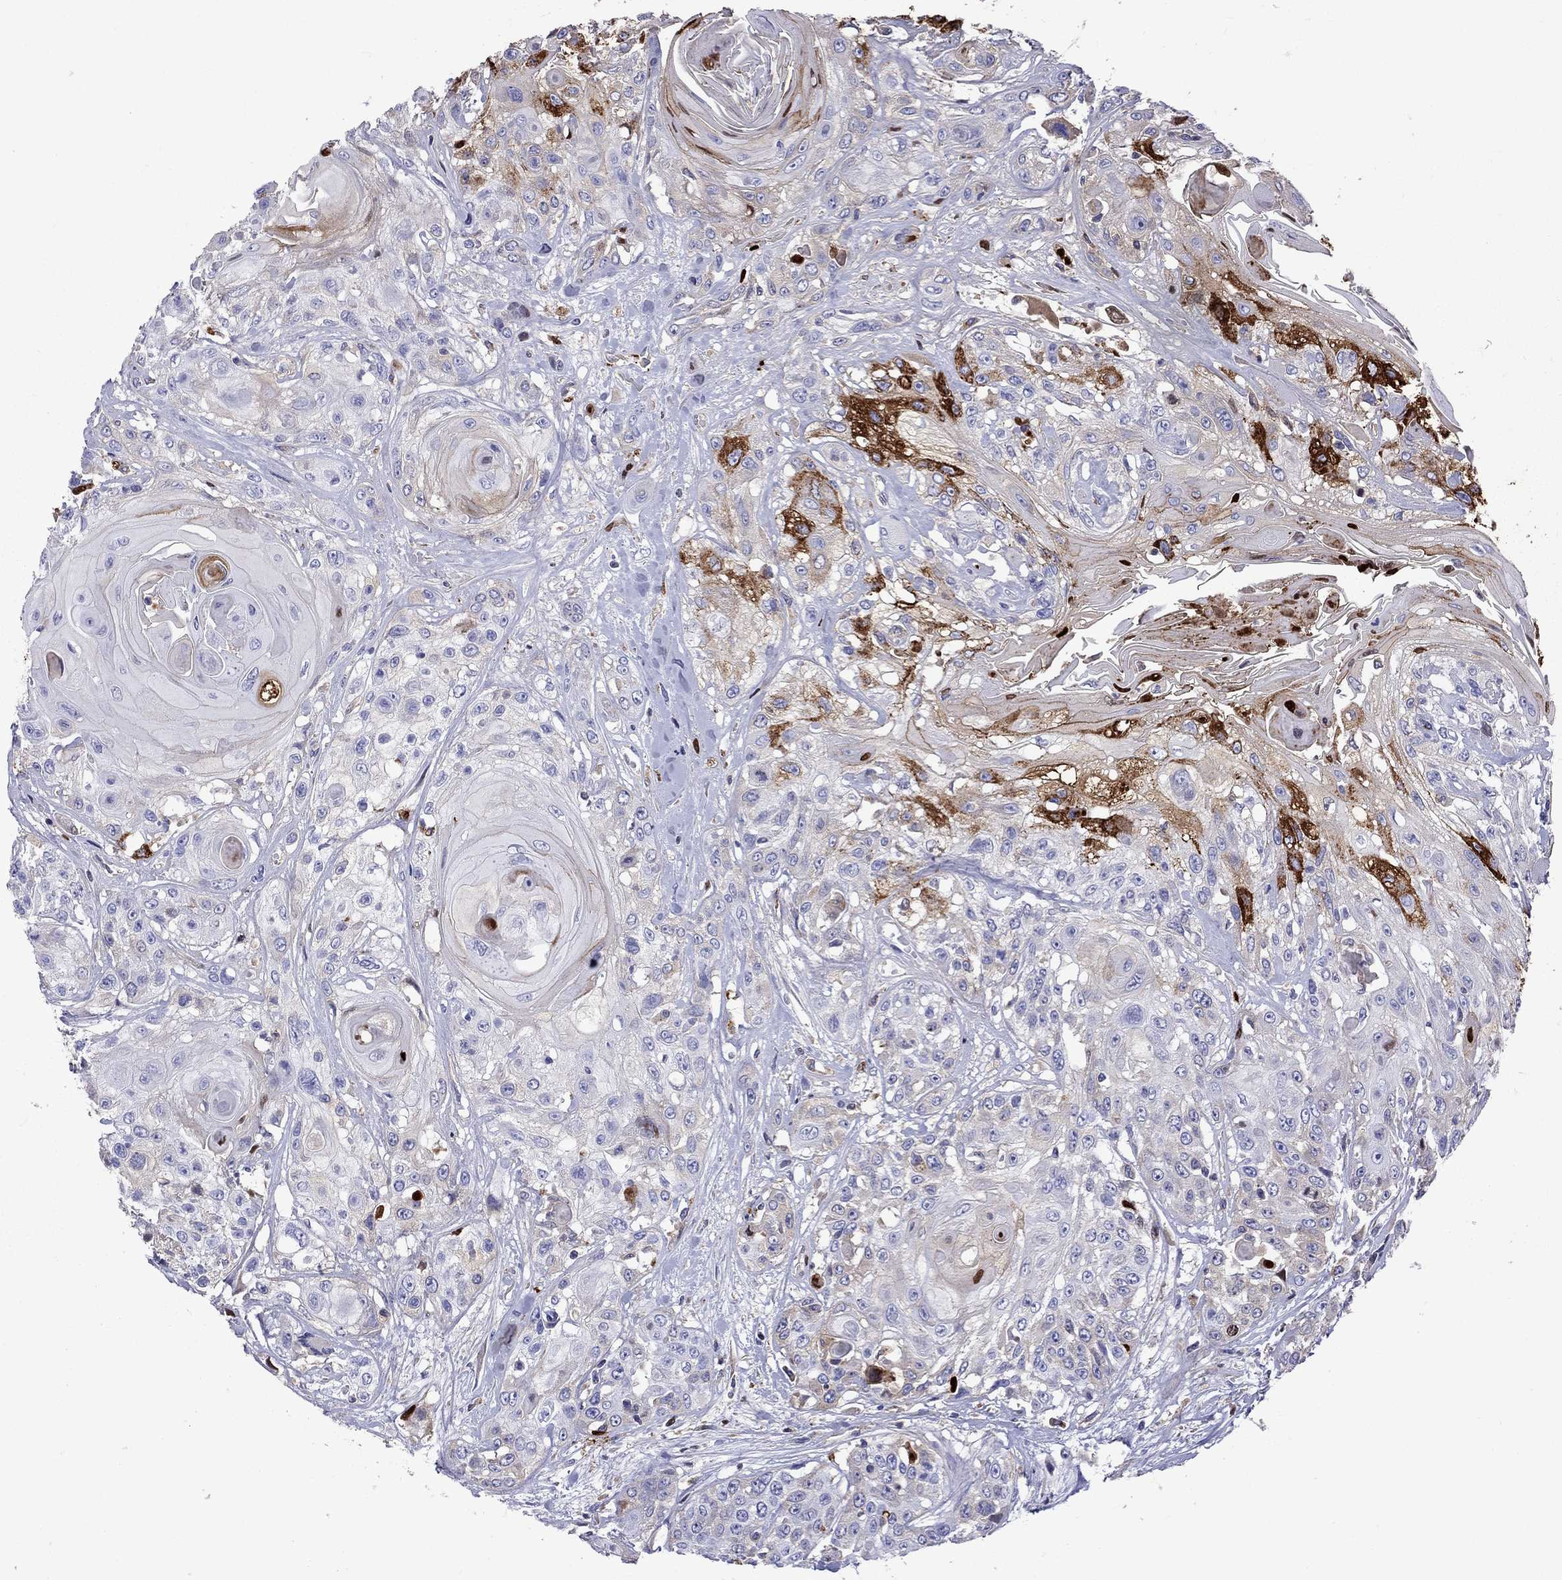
{"staining": {"intensity": "strong", "quantity": "<25%", "location": "cytoplasmic/membranous"}, "tissue": "head and neck cancer", "cell_type": "Tumor cells", "image_type": "cancer", "snomed": [{"axis": "morphology", "description": "Squamous cell carcinoma, NOS"}, {"axis": "topography", "description": "Head-Neck"}], "caption": "High-magnification brightfield microscopy of head and neck cancer (squamous cell carcinoma) stained with DAB (3,3'-diaminobenzidine) (brown) and counterstained with hematoxylin (blue). tumor cells exhibit strong cytoplasmic/membranous staining is appreciated in approximately<25% of cells.", "gene": "SERPINA3", "patient": {"sex": "female", "age": 59}}